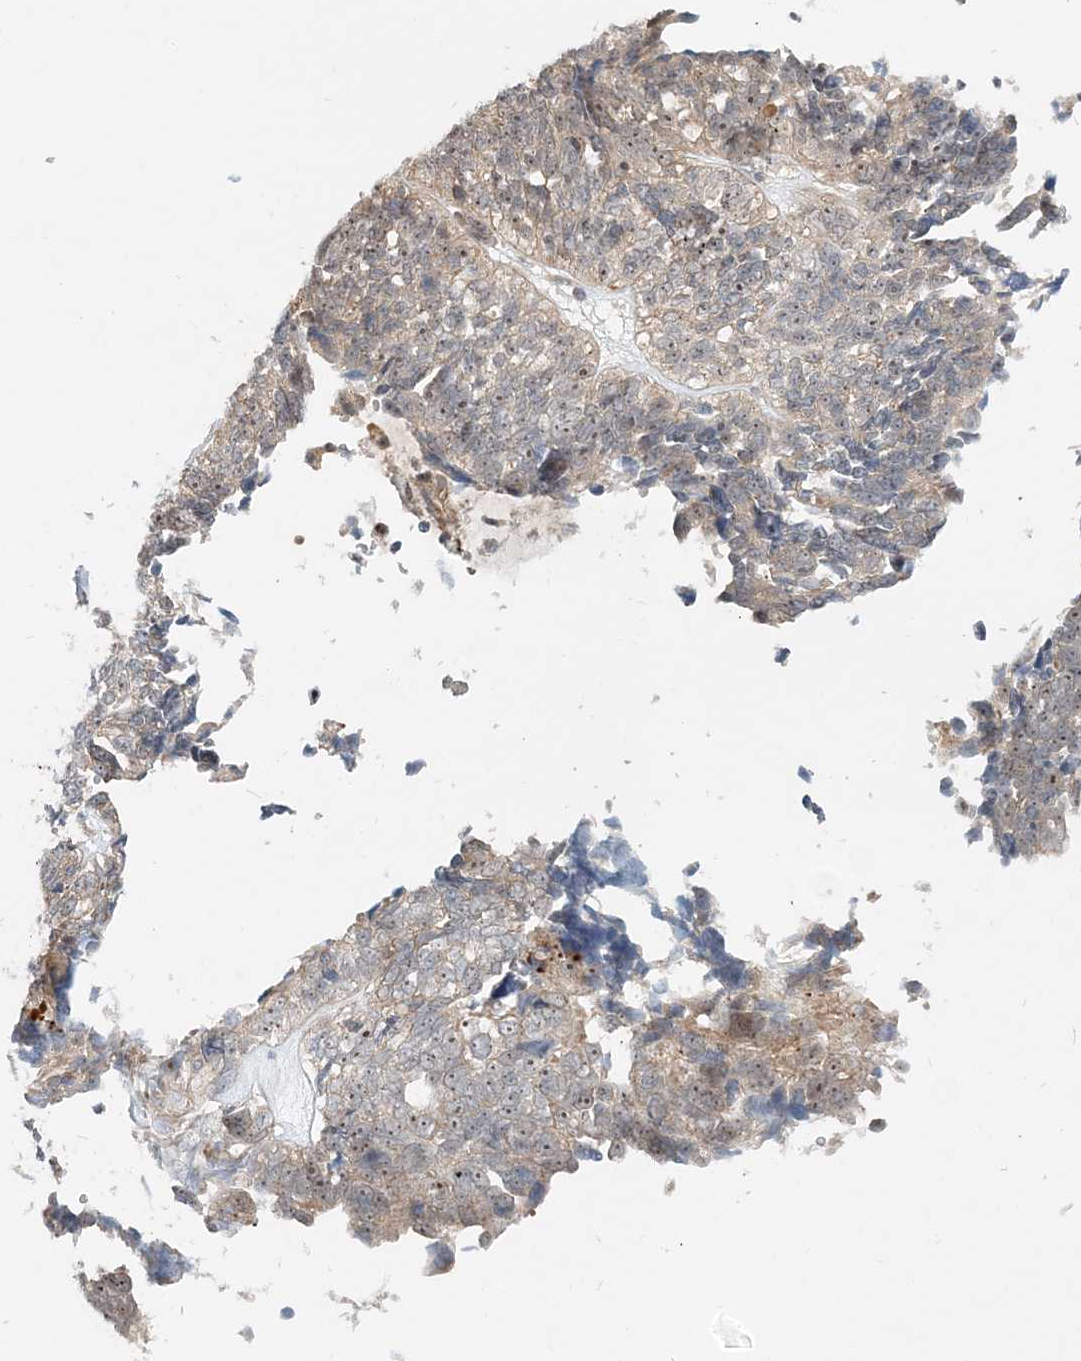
{"staining": {"intensity": "moderate", "quantity": ">75%", "location": "cytoplasmic/membranous,nuclear"}, "tissue": "ovarian cancer", "cell_type": "Tumor cells", "image_type": "cancer", "snomed": [{"axis": "morphology", "description": "Cystadenocarcinoma, serous, NOS"}, {"axis": "topography", "description": "Ovary"}], "caption": "Human ovarian cancer stained with a brown dye displays moderate cytoplasmic/membranous and nuclear positive expression in about >75% of tumor cells.", "gene": "CXXC5", "patient": {"sex": "female", "age": 79}}